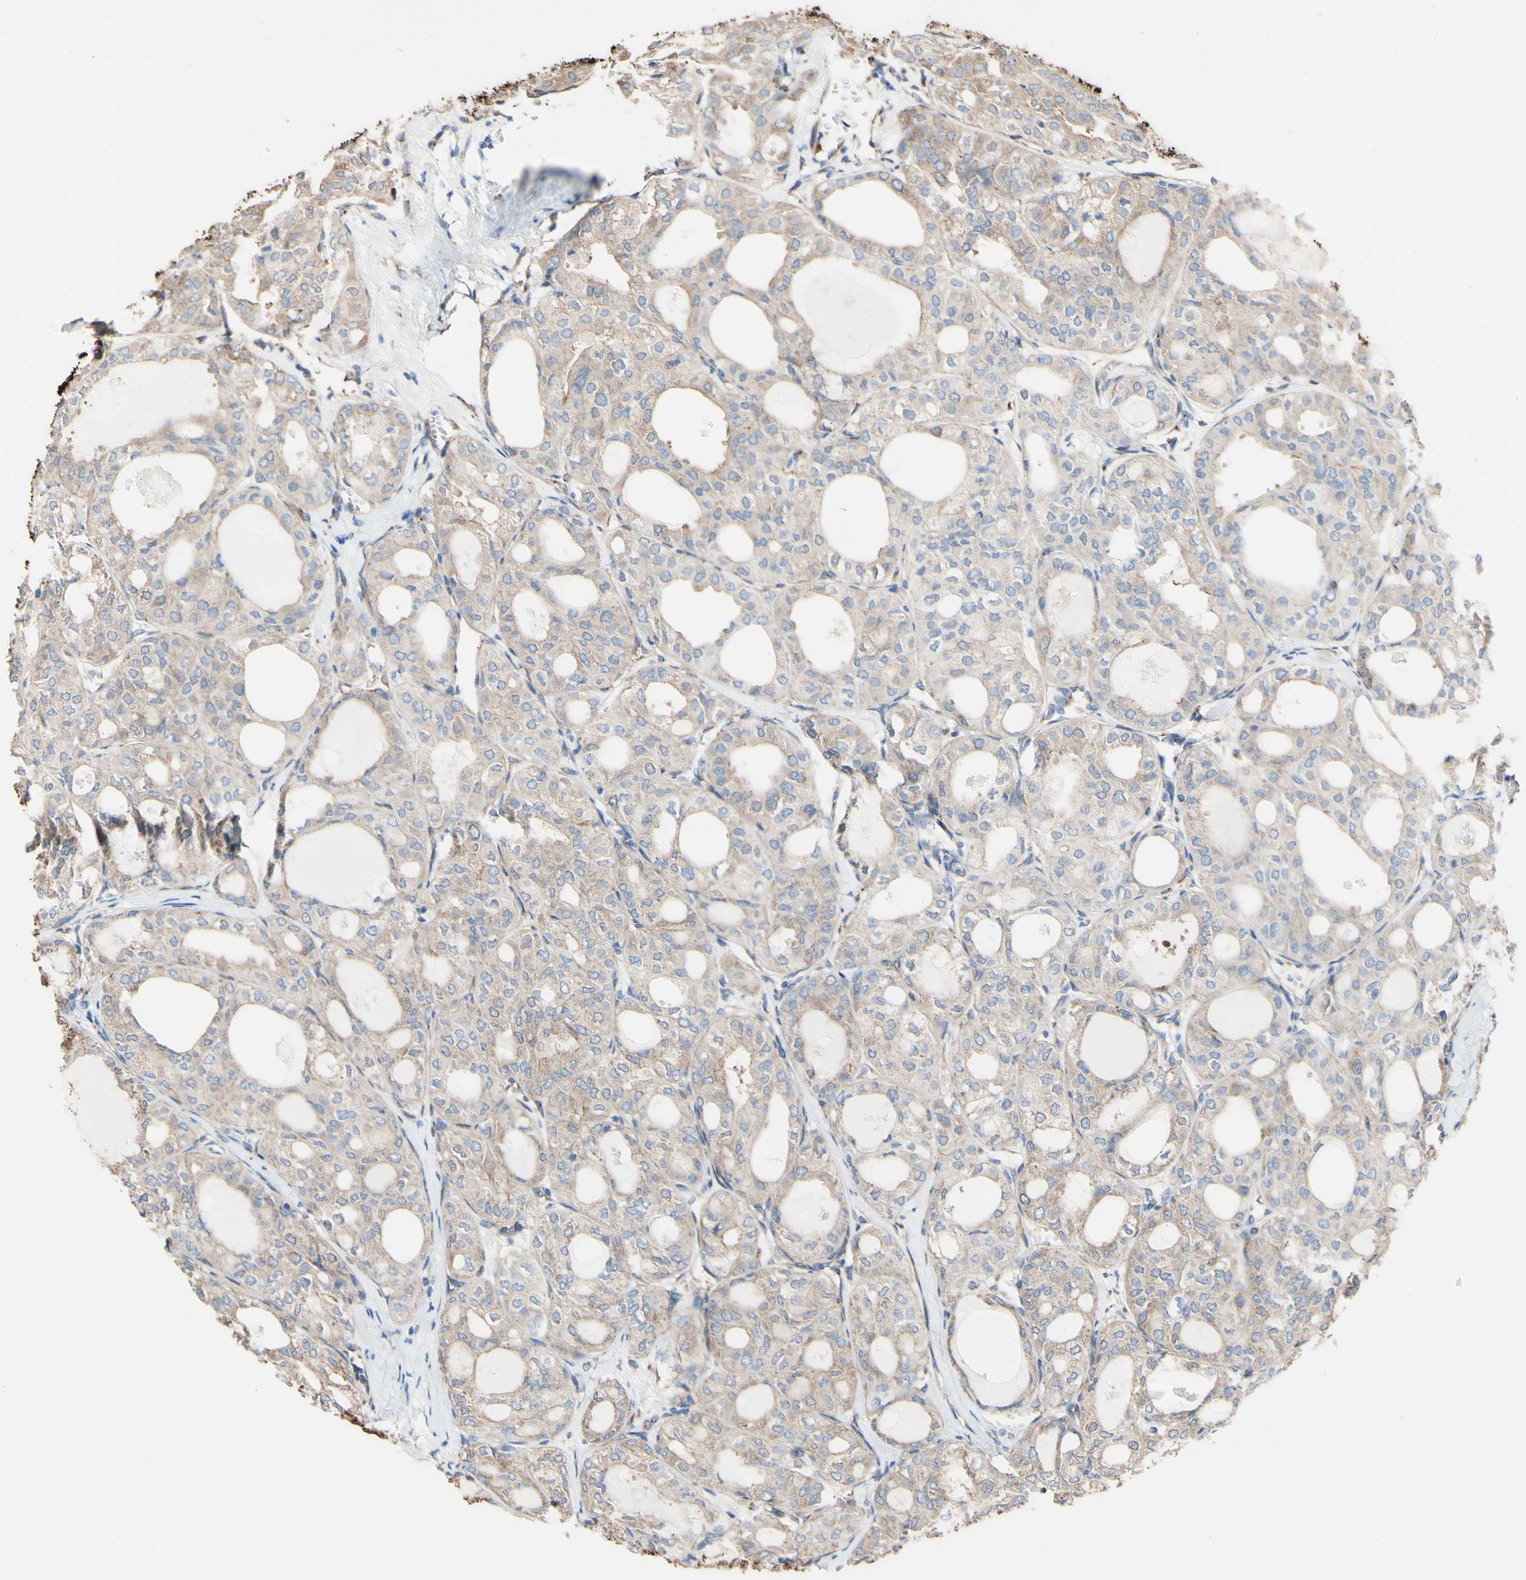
{"staining": {"intensity": "moderate", "quantity": "25%-75%", "location": "cytoplasmic/membranous"}, "tissue": "thyroid cancer", "cell_type": "Tumor cells", "image_type": "cancer", "snomed": [{"axis": "morphology", "description": "Follicular adenoma carcinoma, NOS"}, {"axis": "topography", "description": "Thyroid gland"}], "caption": "Human follicular adenoma carcinoma (thyroid) stained for a protein (brown) exhibits moderate cytoplasmic/membranous positive expression in approximately 25%-75% of tumor cells.", "gene": "LRIG3", "patient": {"sex": "male", "age": 75}}